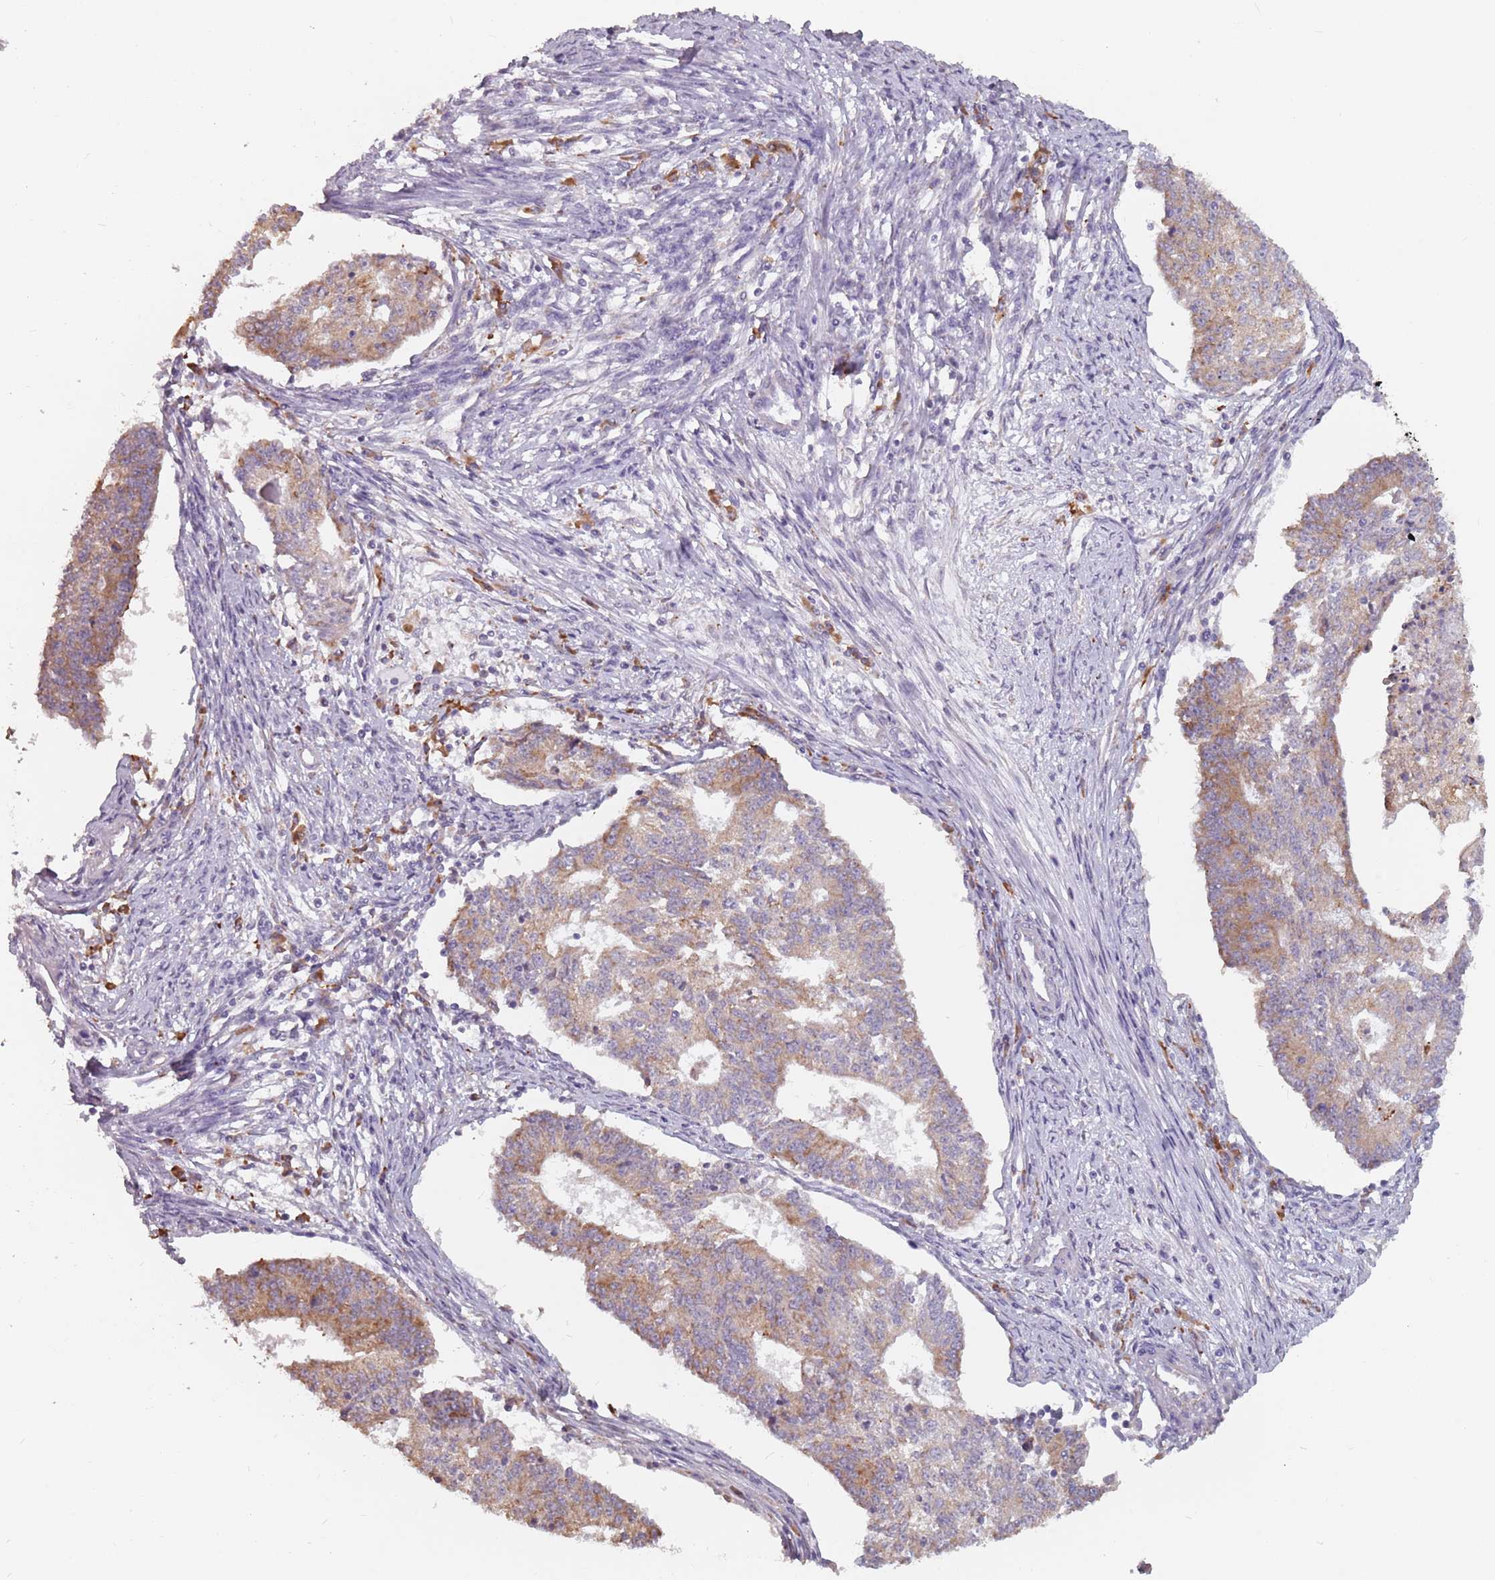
{"staining": {"intensity": "moderate", "quantity": ">75%", "location": "cytoplasmic/membranous"}, "tissue": "endometrial cancer", "cell_type": "Tumor cells", "image_type": "cancer", "snomed": [{"axis": "morphology", "description": "Adenocarcinoma, NOS"}, {"axis": "topography", "description": "Endometrium"}], "caption": "Immunohistochemistry micrograph of human adenocarcinoma (endometrial) stained for a protein (brown), which reveals medium levels of moderate cytoplasmic/membranous expression in about >75% of tumor cells.", "gene": "RPS9", "patient": {"sex": "female", "age": 56}}